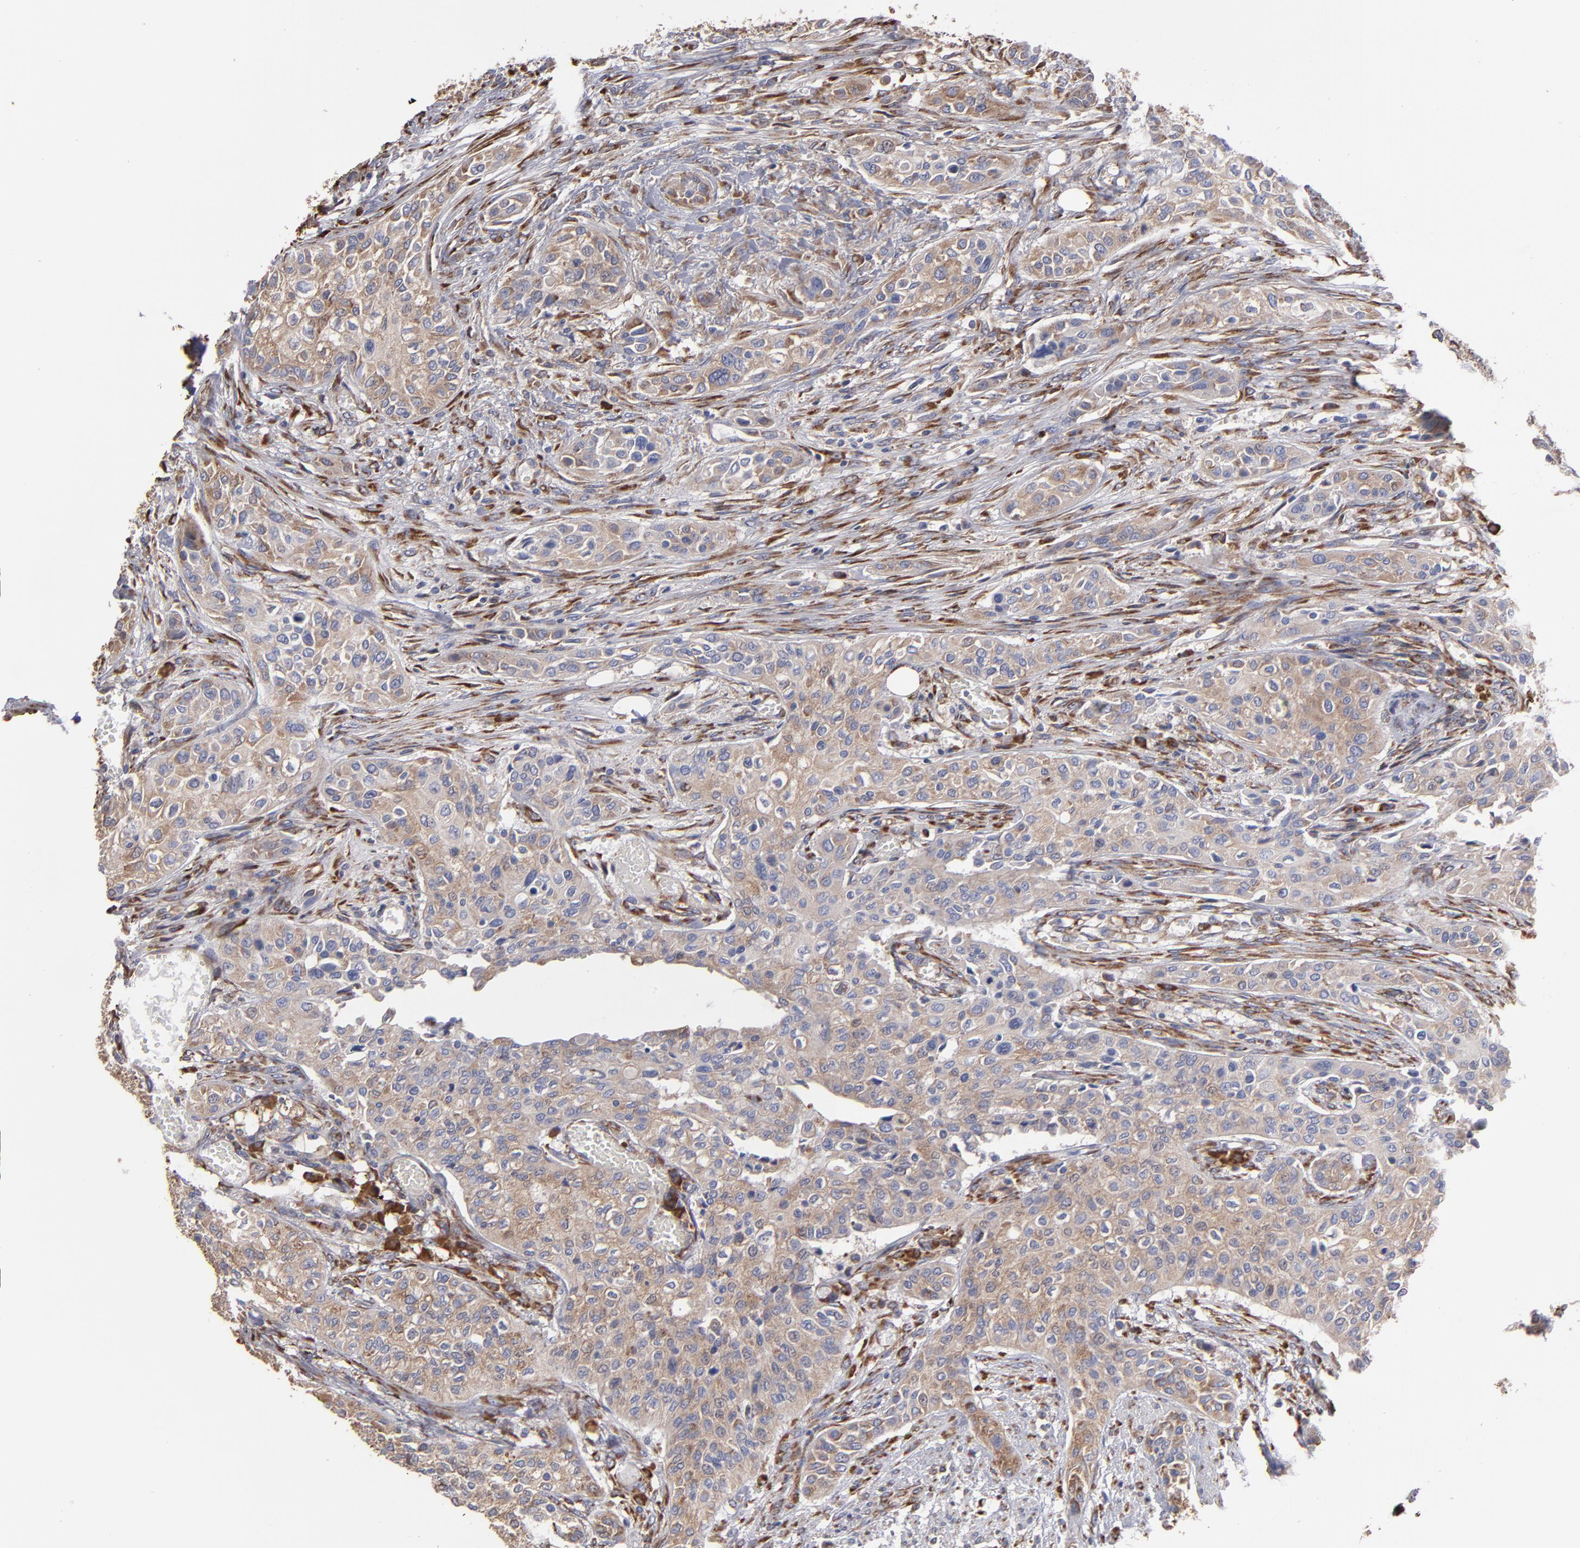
{"staining": {"intensity": "moderate", "quantity": ">75%", "location": "cytoplasmic/membranous"}, "tissue": "urothelial cancer", "cell_type": "Tumor cells", "image_type": "cancer", "snomed": [{"axis": "morphology", "description": "Urothelial carcinoma, High grade"}, {"axis": "topography", "description": "Urinary bladder"}], "caption": "IHC (DAB (3,3'-diaminobenzidine)) staining of human urothelial cancer demonstrates moderate cytoplasmic/membranous protein positivity in about >75% of tumor cells.", "gene": "SND1", "patient": {"sex": "male", "age": 74}}